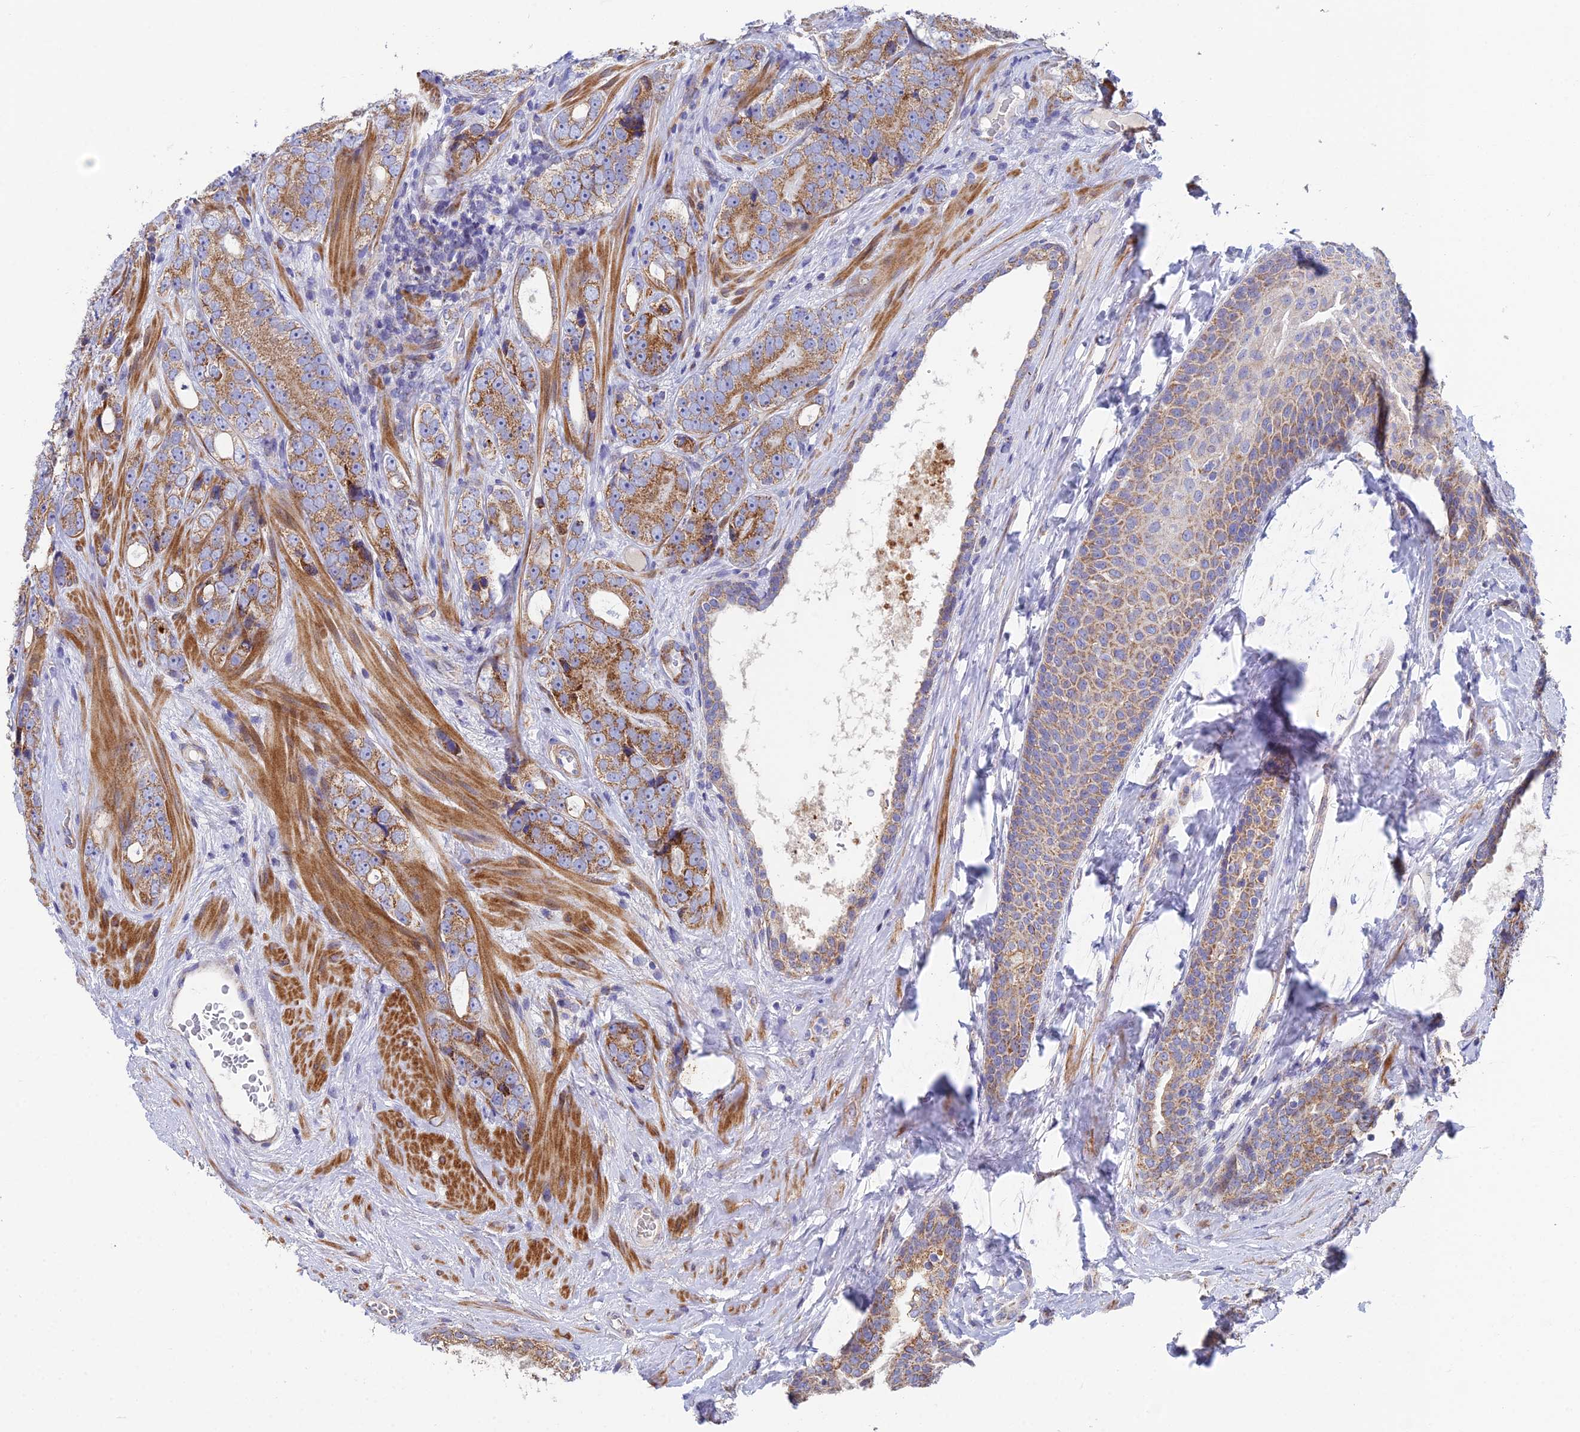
{"staining": {"intensity": "moderate", "quantity": ">75%", "location": "cytoplasmic/membranous"}, "tissue": "prostate cancer", "cell_type": "Tumor cells", "image_type": "cancer", "snomed": [{"axis": "morphology", "description": "Adenocarcinoma, High grade"}, {"axis": "topography", "description": "Prostate"}], "caption": "Immunohistochemistry of prostate adenocarcinoma (high-grade) shows medium levels of moderate cytoplasmic/membranous expression in about >75% of tumor cells.", "gene": "CSPG4", "patient": {"sex": "male", "age": 56}}